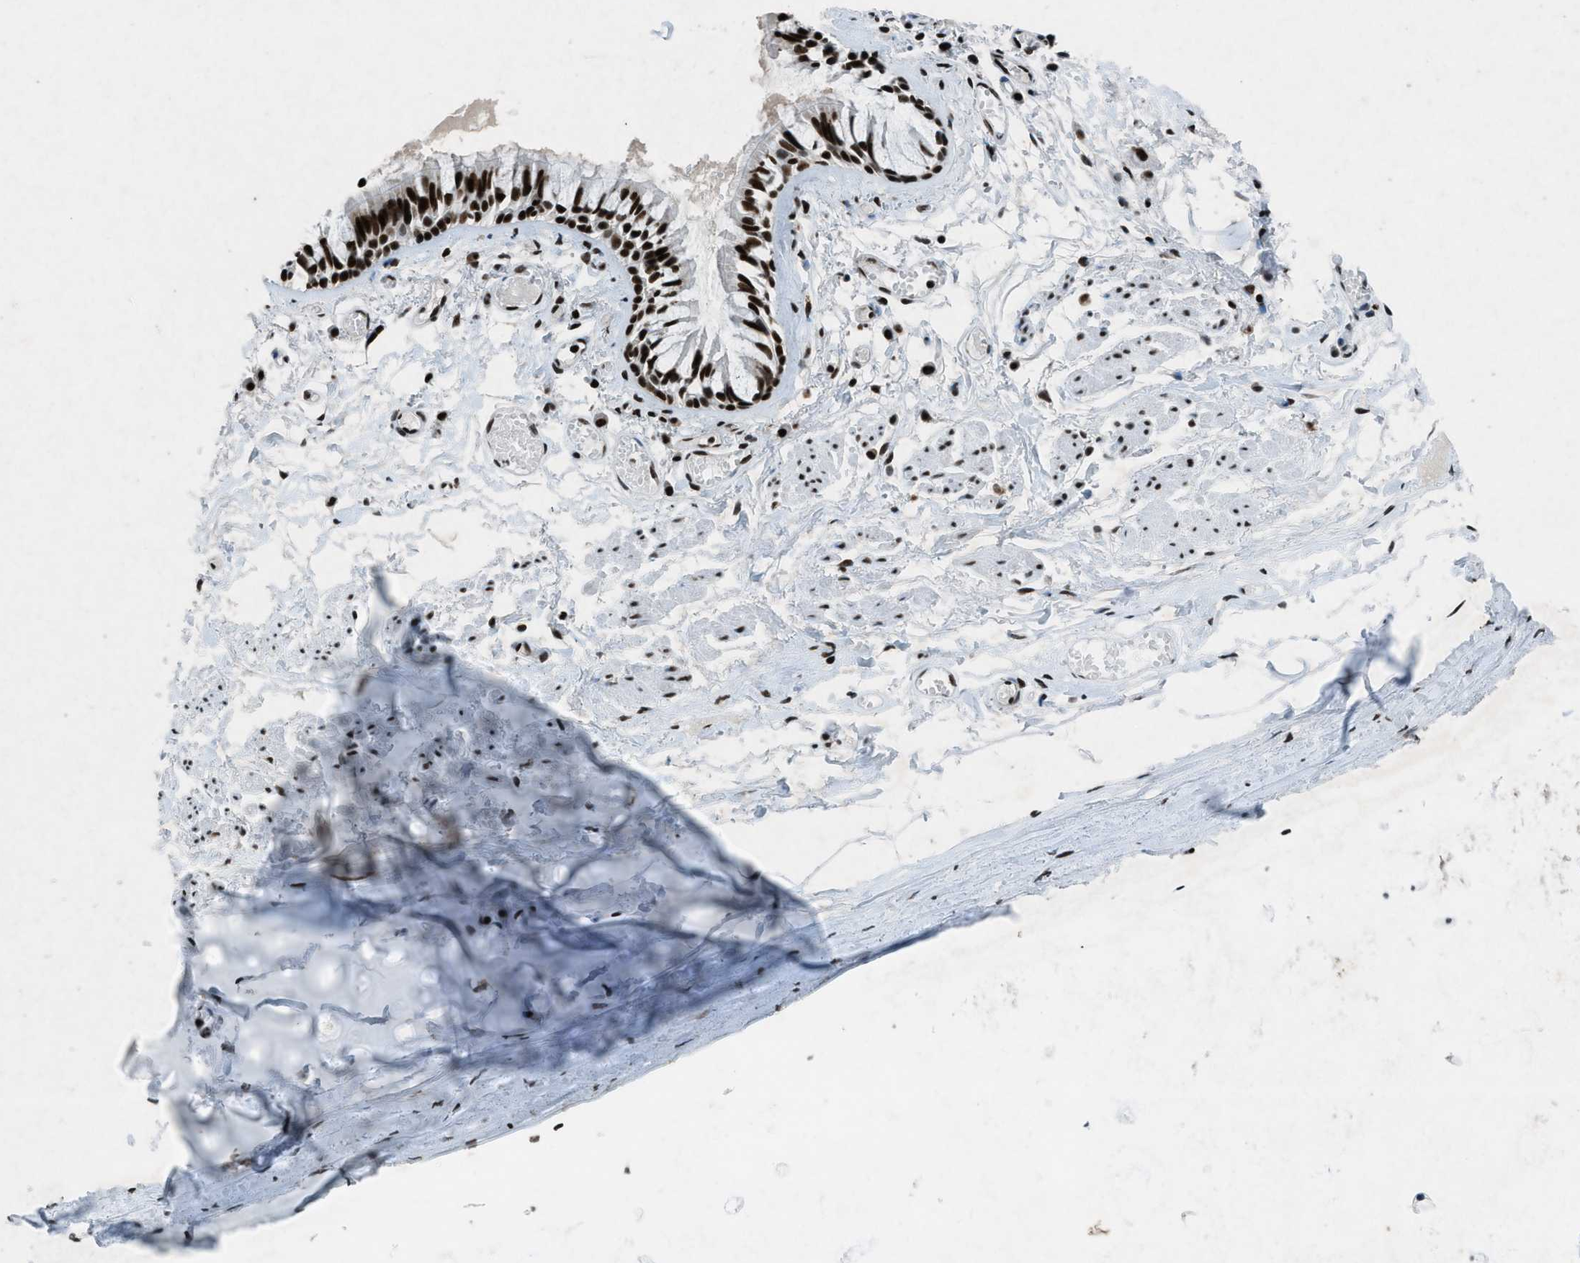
{"staining": {"intensity": "strong", "quantity": ">75%", "location": "nuclear"}, "tissue": "bronchus", "cell_type": "Respiratory epithelial cells", "image_type": "normal", "snomed": [{"axis": "morphology", "description": "Normal tissue, NOS"}, {"axis": "morphology", "description": "Inflammation, NOS"}, {"axis": "topography", "description": "Cartilage tissue"}, {"axis": "topography", "description": "Lung"}], "caption": "Immunohistochemical staining of unremarkable human bronchus displays >75% levels of strong nuclear protein positivity in approximately >75% of respiratory epithelial cells.", "gene": "NXF1", "patient": {"sex": "male", "age": 71}}